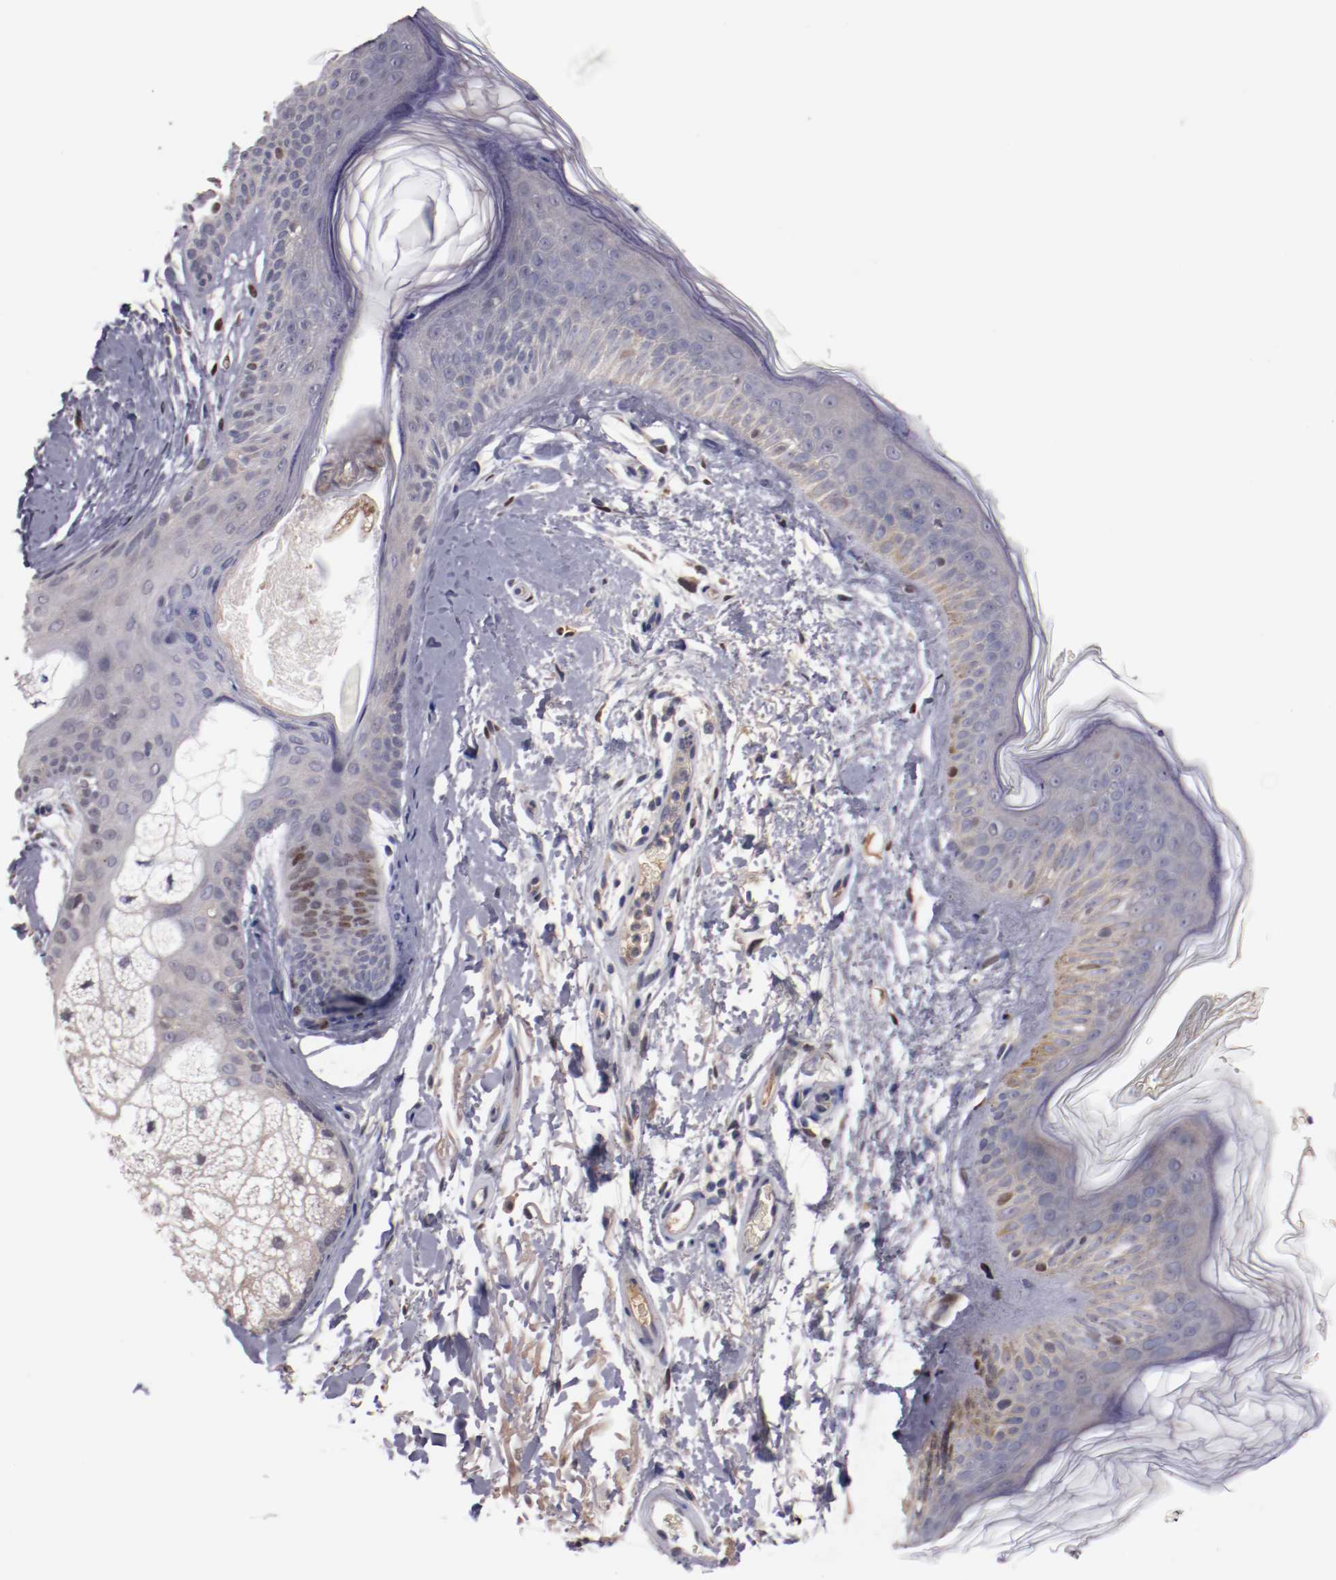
{"staining": {"intensity": "negative", "quantity": "none", "location": "none"}, "tissue": "skin", "cell_type": "Fibroblasts", "image_type": "normal", "snomed": [{"axis": "morphology", "description": "Normal tissue, NOS"}, {"axis": "topography", "description": "Skin"}], "caption": "Immunohistochemistry histopathology image of normal human skin stained for a protein (brown), which exhibits no staining in fibroblasts. The staining is performed using DAB brown chromogen with nuclei counter-stained in using hematoxylin.", "gene": "FAM81A", "patient": {"sex": "male", "age": 63}}